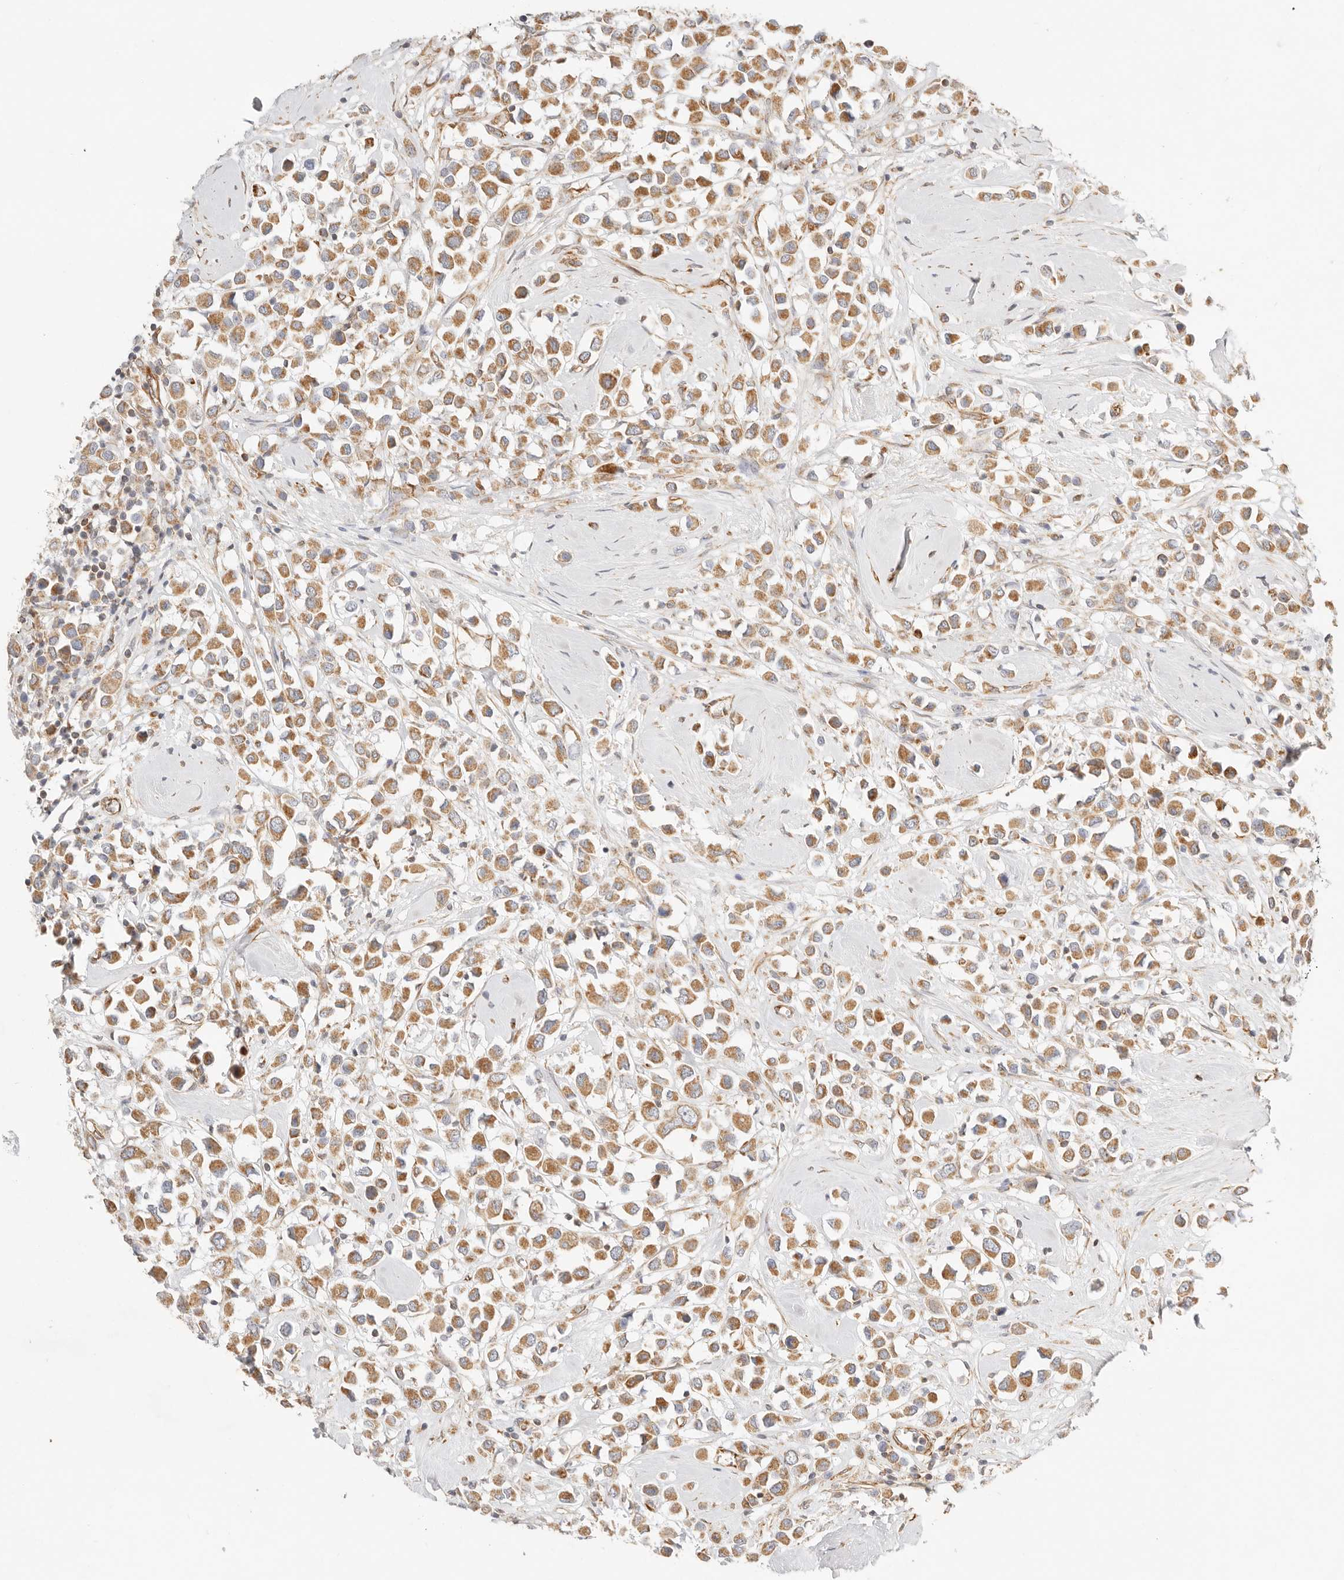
{"staining": {"intensity": "moderate", "quantity": ">75%", "location": "cytoplasmic/membranous"}, "tissue": "breast cancer", "cell_type": "Tumor cells", "image_type": "cancer", "snomed": [{"axis": "morphology", "description": "Duct carcinoma"}, {"axis": "topography", "description": "Breast"}], "caption": "DAB (3,3'-diaminobenzidine) immunohistochemical staining of breast cancer displays moderate cytoplasmic/membranous protein positivity in about >75% of tumor cells.", "gene": "ZC3H11A", "patient": {"sex": "female", "age": 61}}